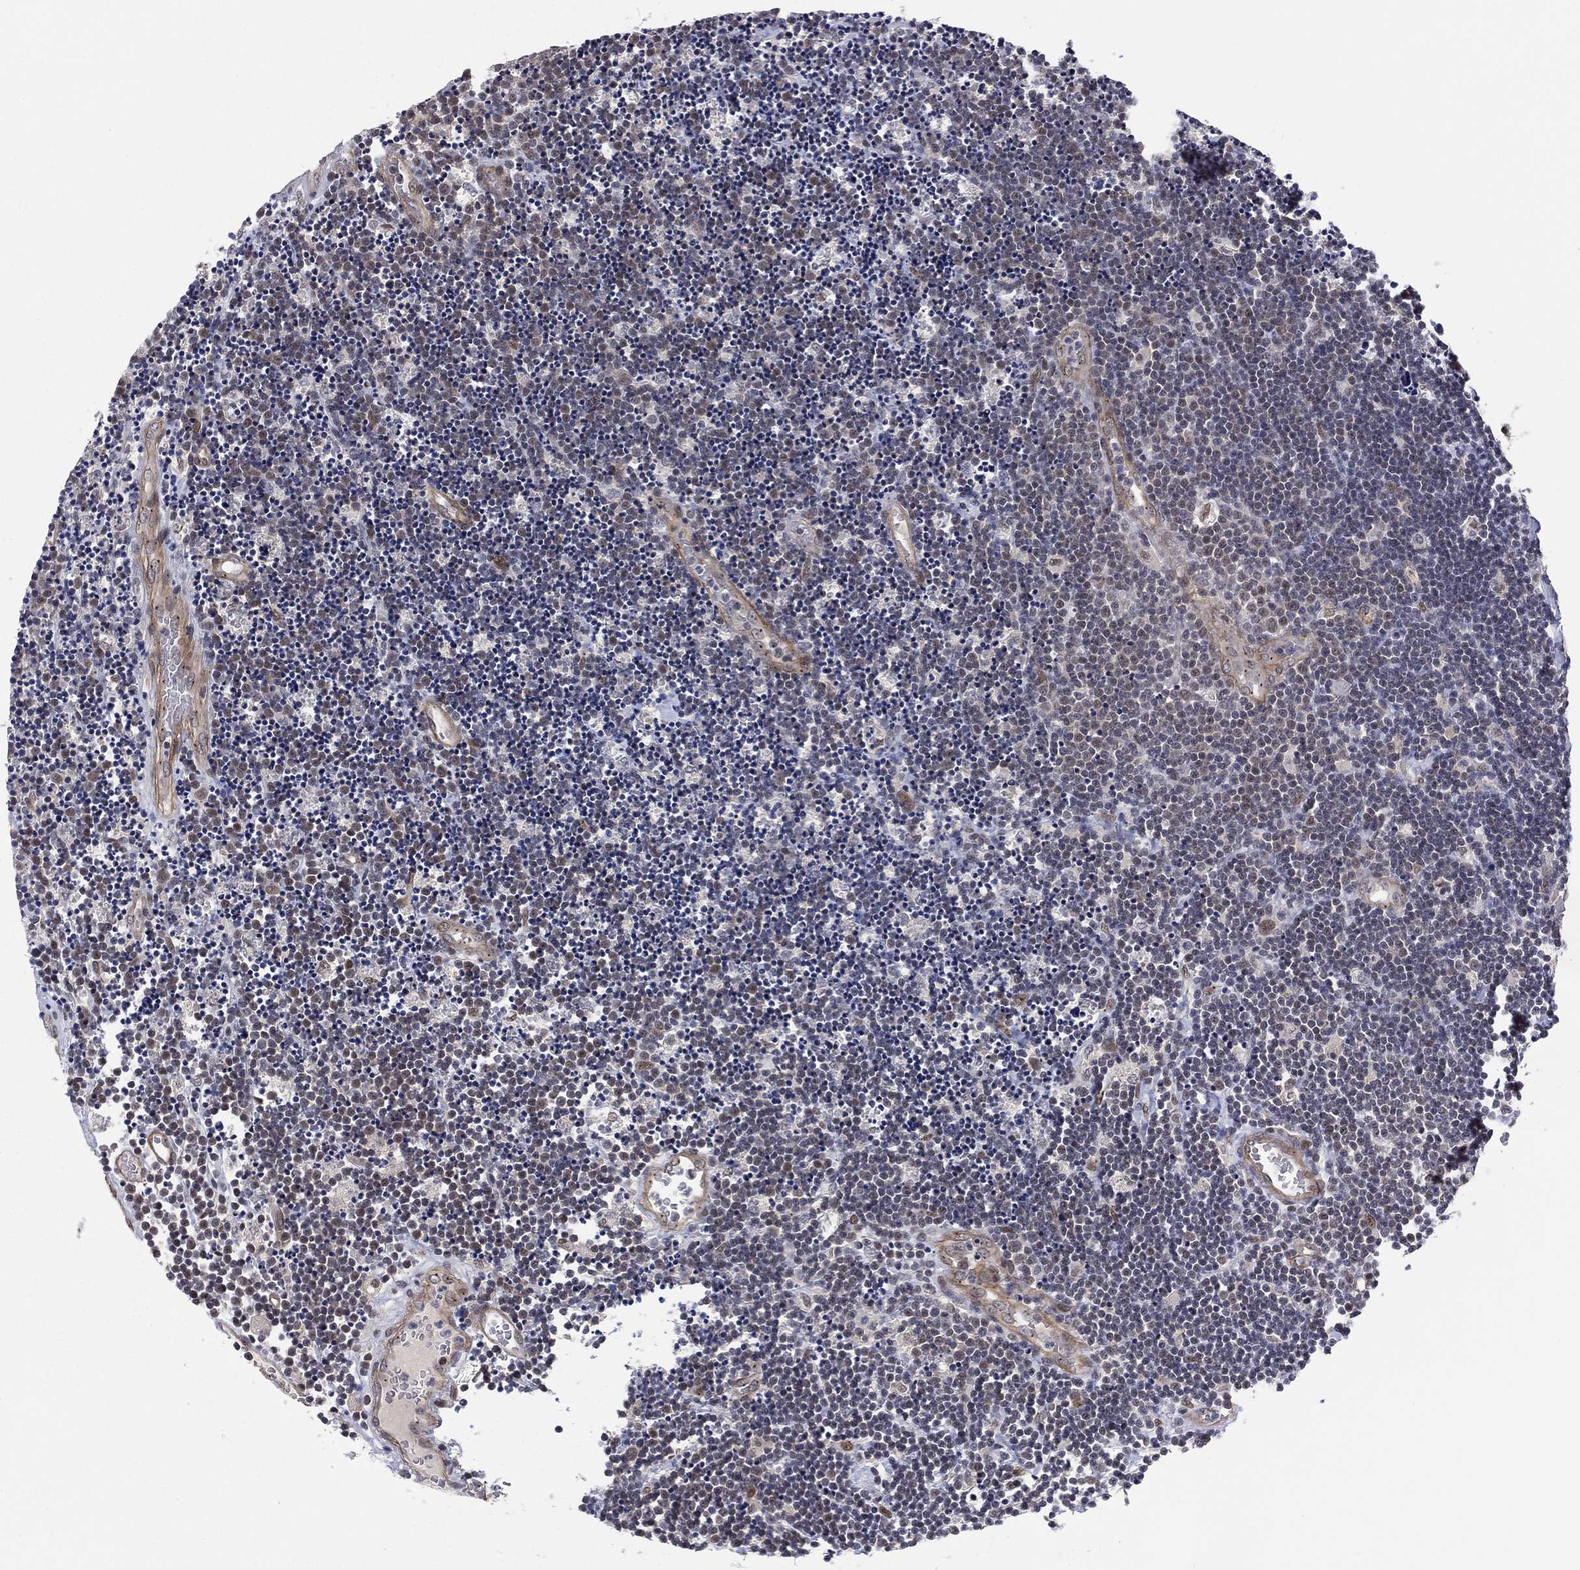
{"staining": {"intensity": "weak", "quantity": "<25%", "location": "nuclear"}, "tissue": "lymphoma", "cell_type": "Tumor cells", "image_type": "cancer", "snomed": [{"axis": "morphology", "description": "Malignant lymphoma, non-Hodgkin's type, Low grade"}, {"axis": "topography", "description": "Brain"}], "caption": "Protein analysis of lymphoma demonstrates no significant staining in tumor cells.", "gene": "GSE1", "patient": {"sex": "female", "age": 66}}